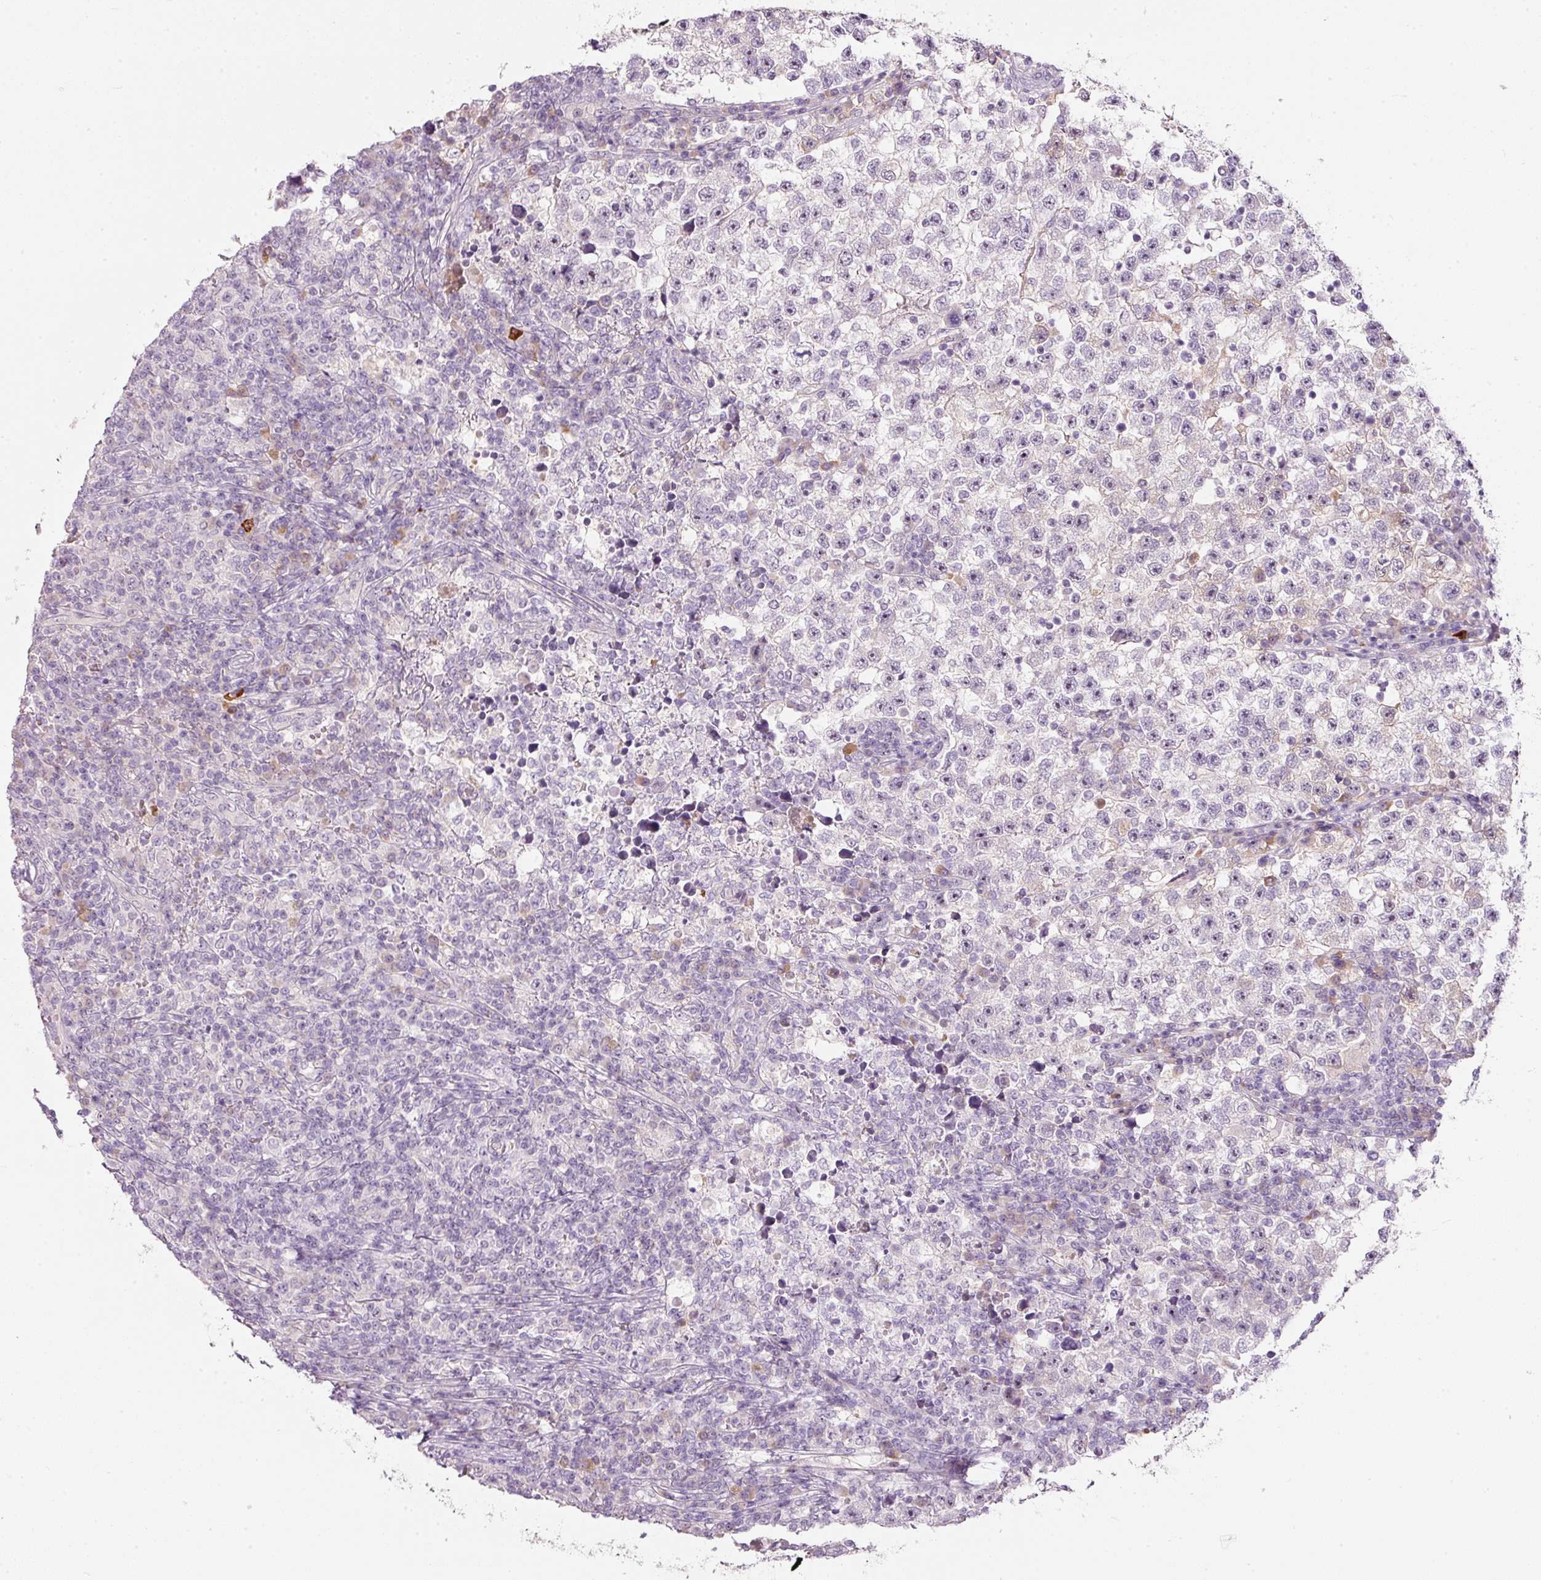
{"staining": {"intensity": "moderate", "quantity": "<25%", "location": "nuclear"}, "tissue": "testis cancer", "cell_type": "Tumor cells", "image_type": "cancer", "snomed": [{"axis": "morphology", "description": "Seminoma, NOS"}, {"axis": "topography", "description": "Testis"}], "caption": "Testis cancer (seminoma) stained with a protein marker reveals moderate staining in tumor cells.", "gene": "TMEM37", "patient": {"sex": "male", "age": 22}}